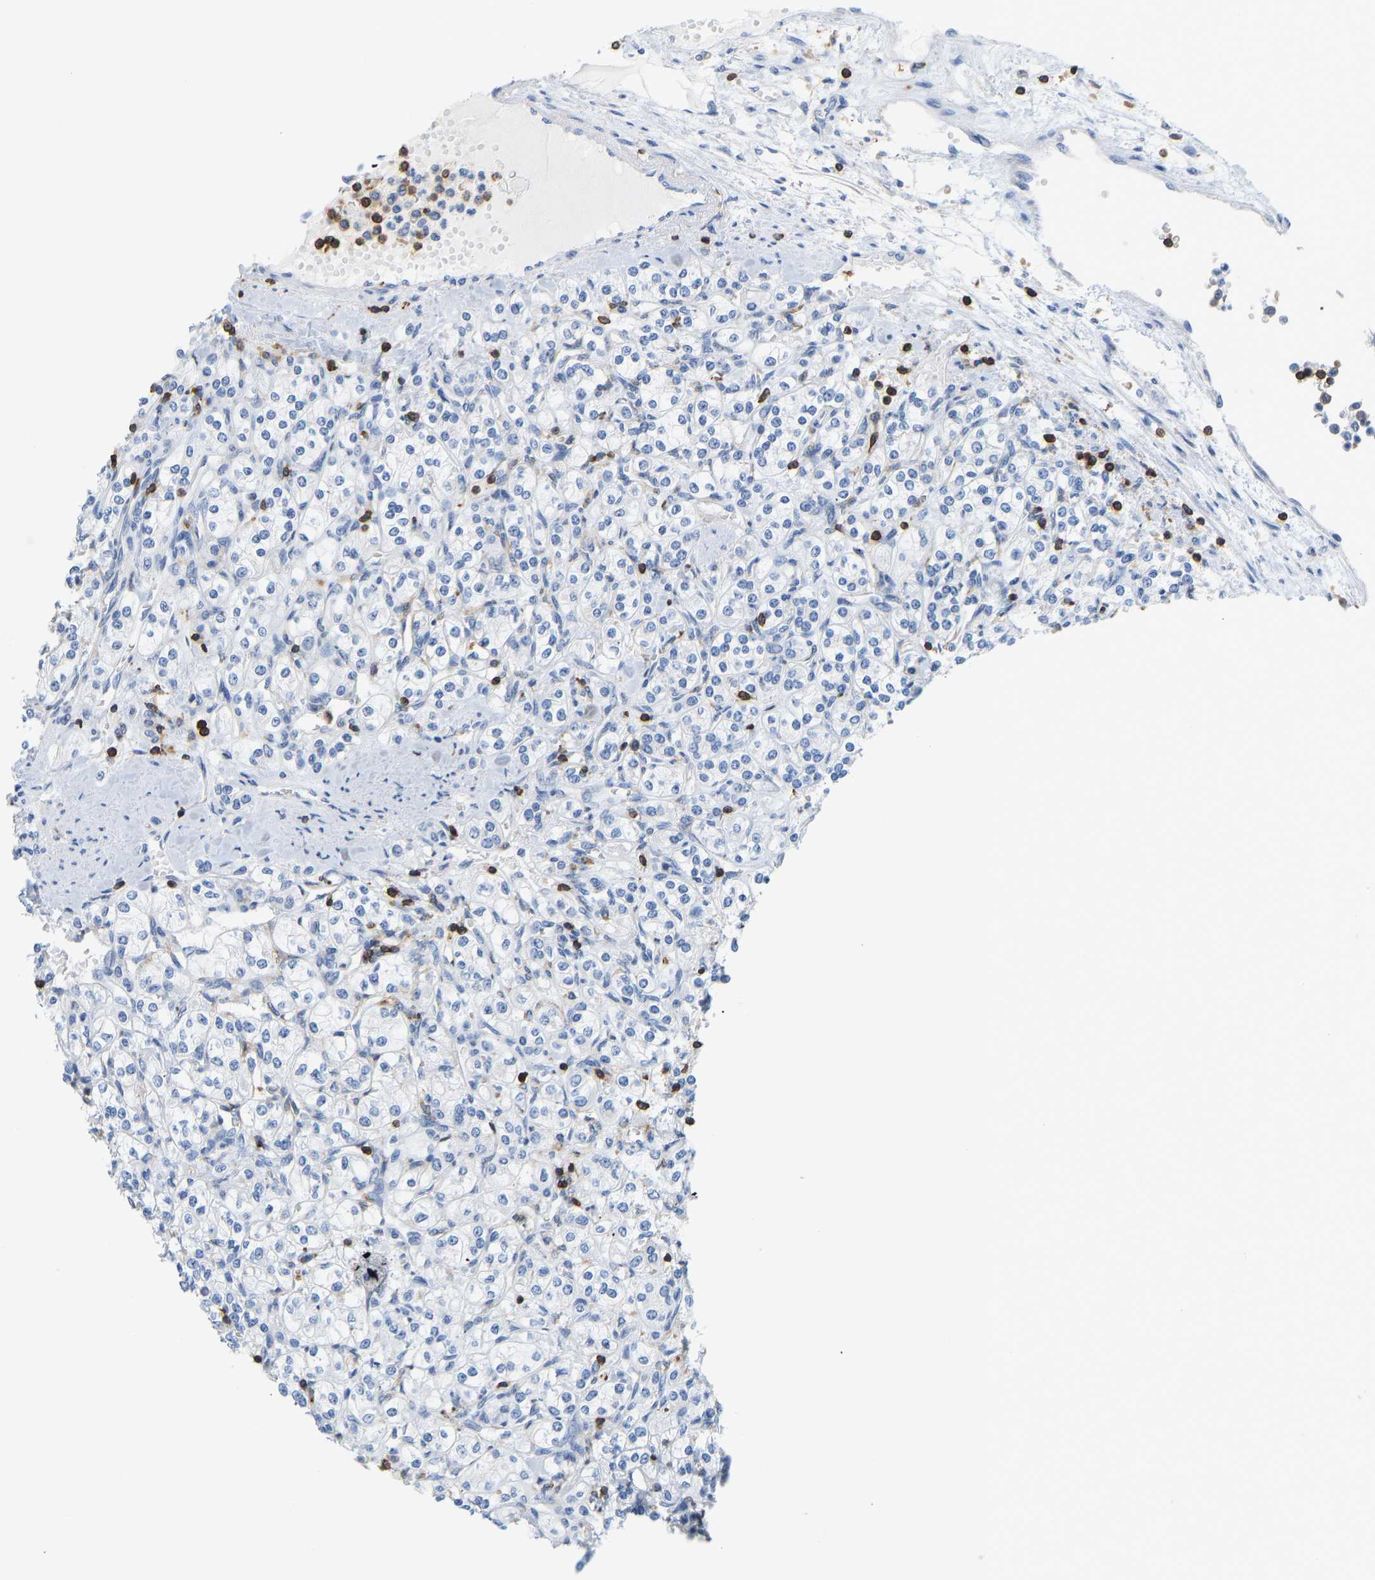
{"staining": {"intensity": "negative", "quantity": "none", "location": "none"}, "tissue": "renal cancer", "cell_type": "Tumor cells", "image_type": "cancer", "snomed": [{"axis": "morphology", "description": "Adenocarcinoma, NOS"}, {"axis": "topography", "description": "Kidney"}], "caption": "Image shows no significant protein staining in tumor cells of renal adenocarcinoma.", "gene": "EVL", "patient": {"sex": "male", "age": 77}}